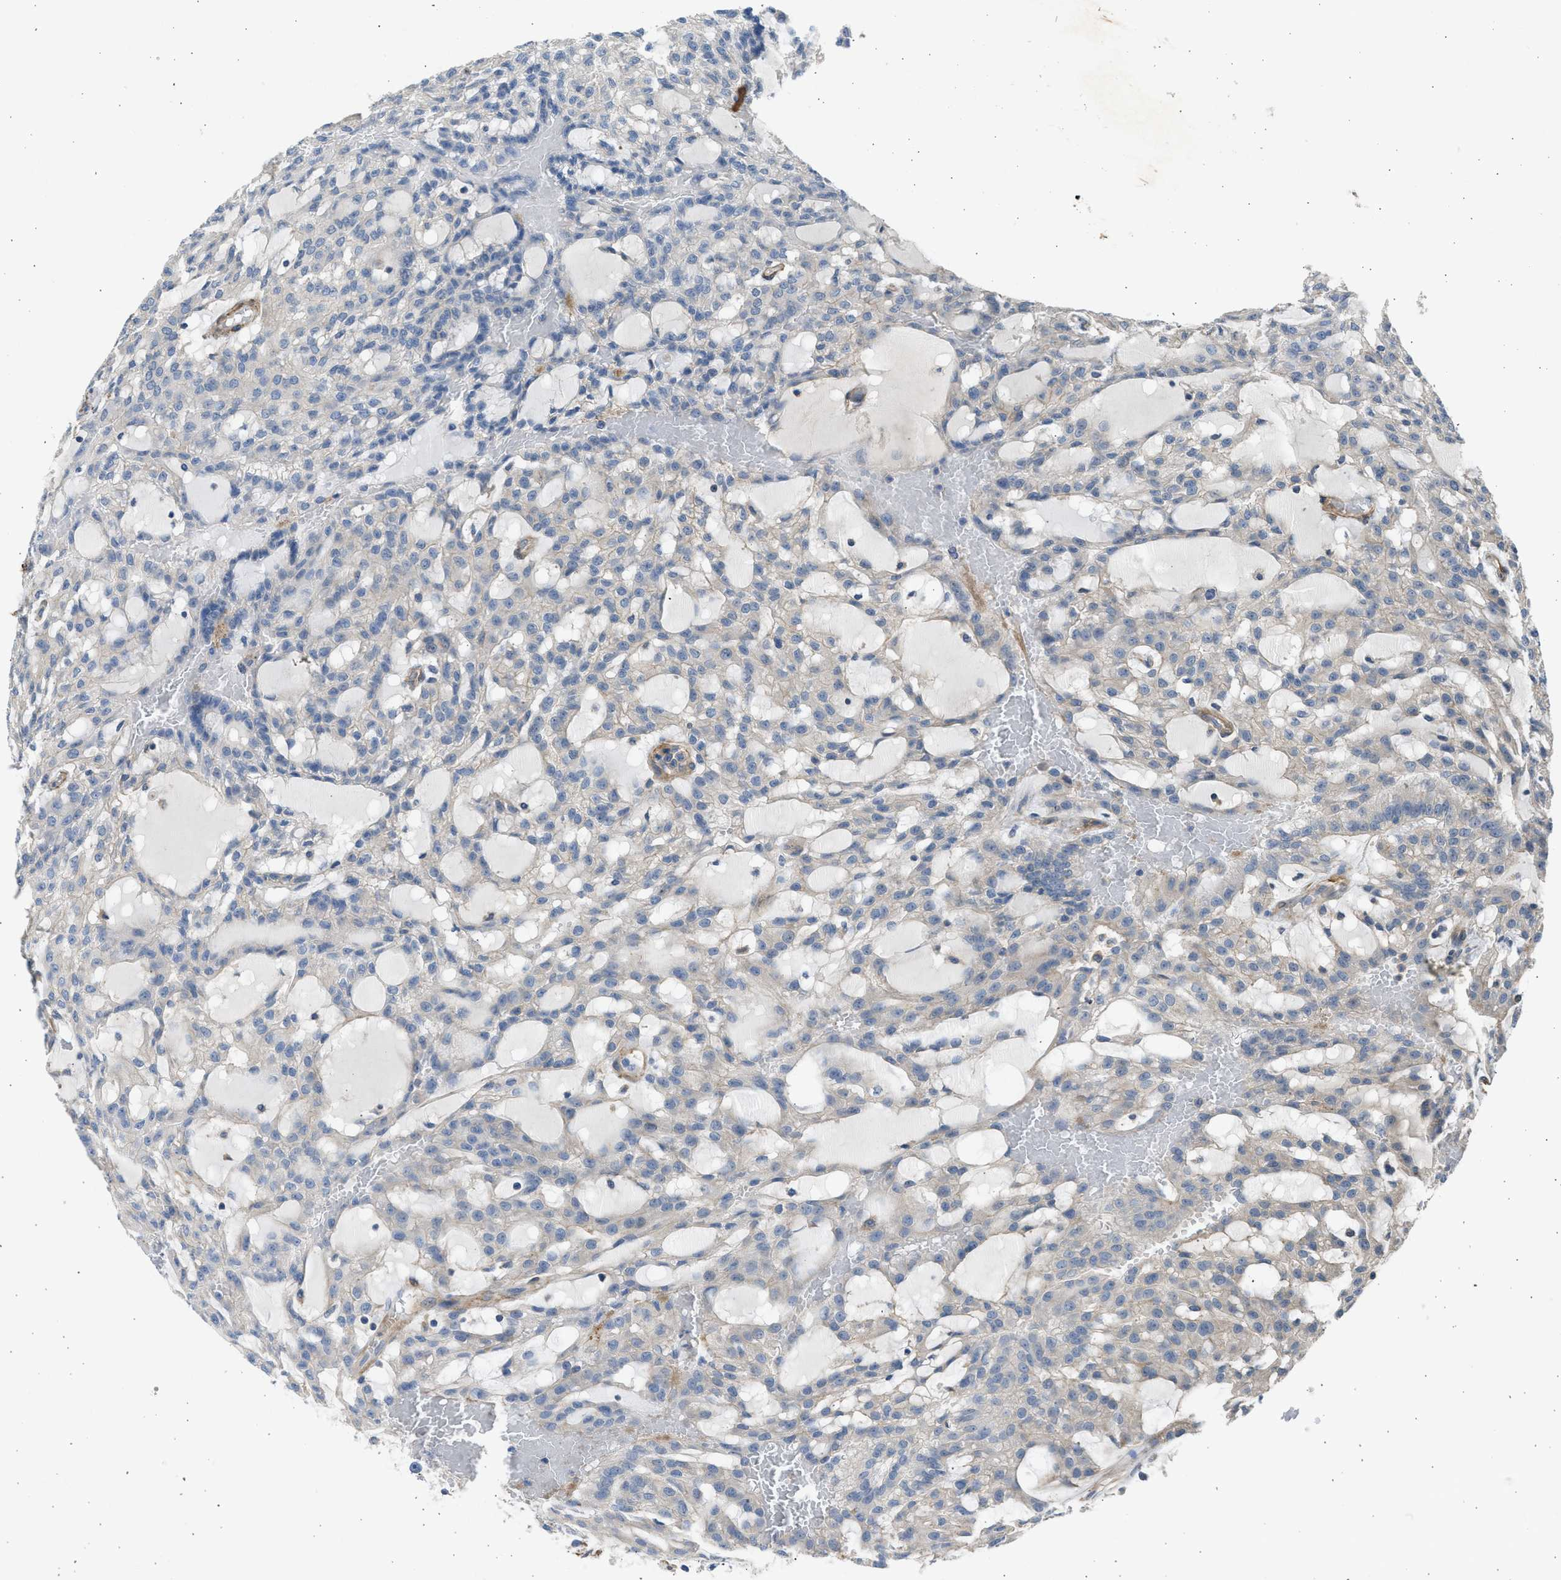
{"staining": {"intensity": "negative", "quantity": "none", "location": "none"}, "tissue": "renal cancer", "cell_type": "Tumor cells", "image_type": "cancer", "snomed": [{"axis": "morphology", "description": "Adenocarcinoma, NOS"}, {"axis": "topography", "description": "Kidney"}], "caption": "Histopathology image shows no significant protein positivity in tumor cells of adenocarcinoma (renal). (DAB IHC with hematoxylin counter stain).", "gene": "PCNX3", "patient": {"sex": "male", "age": 63}}